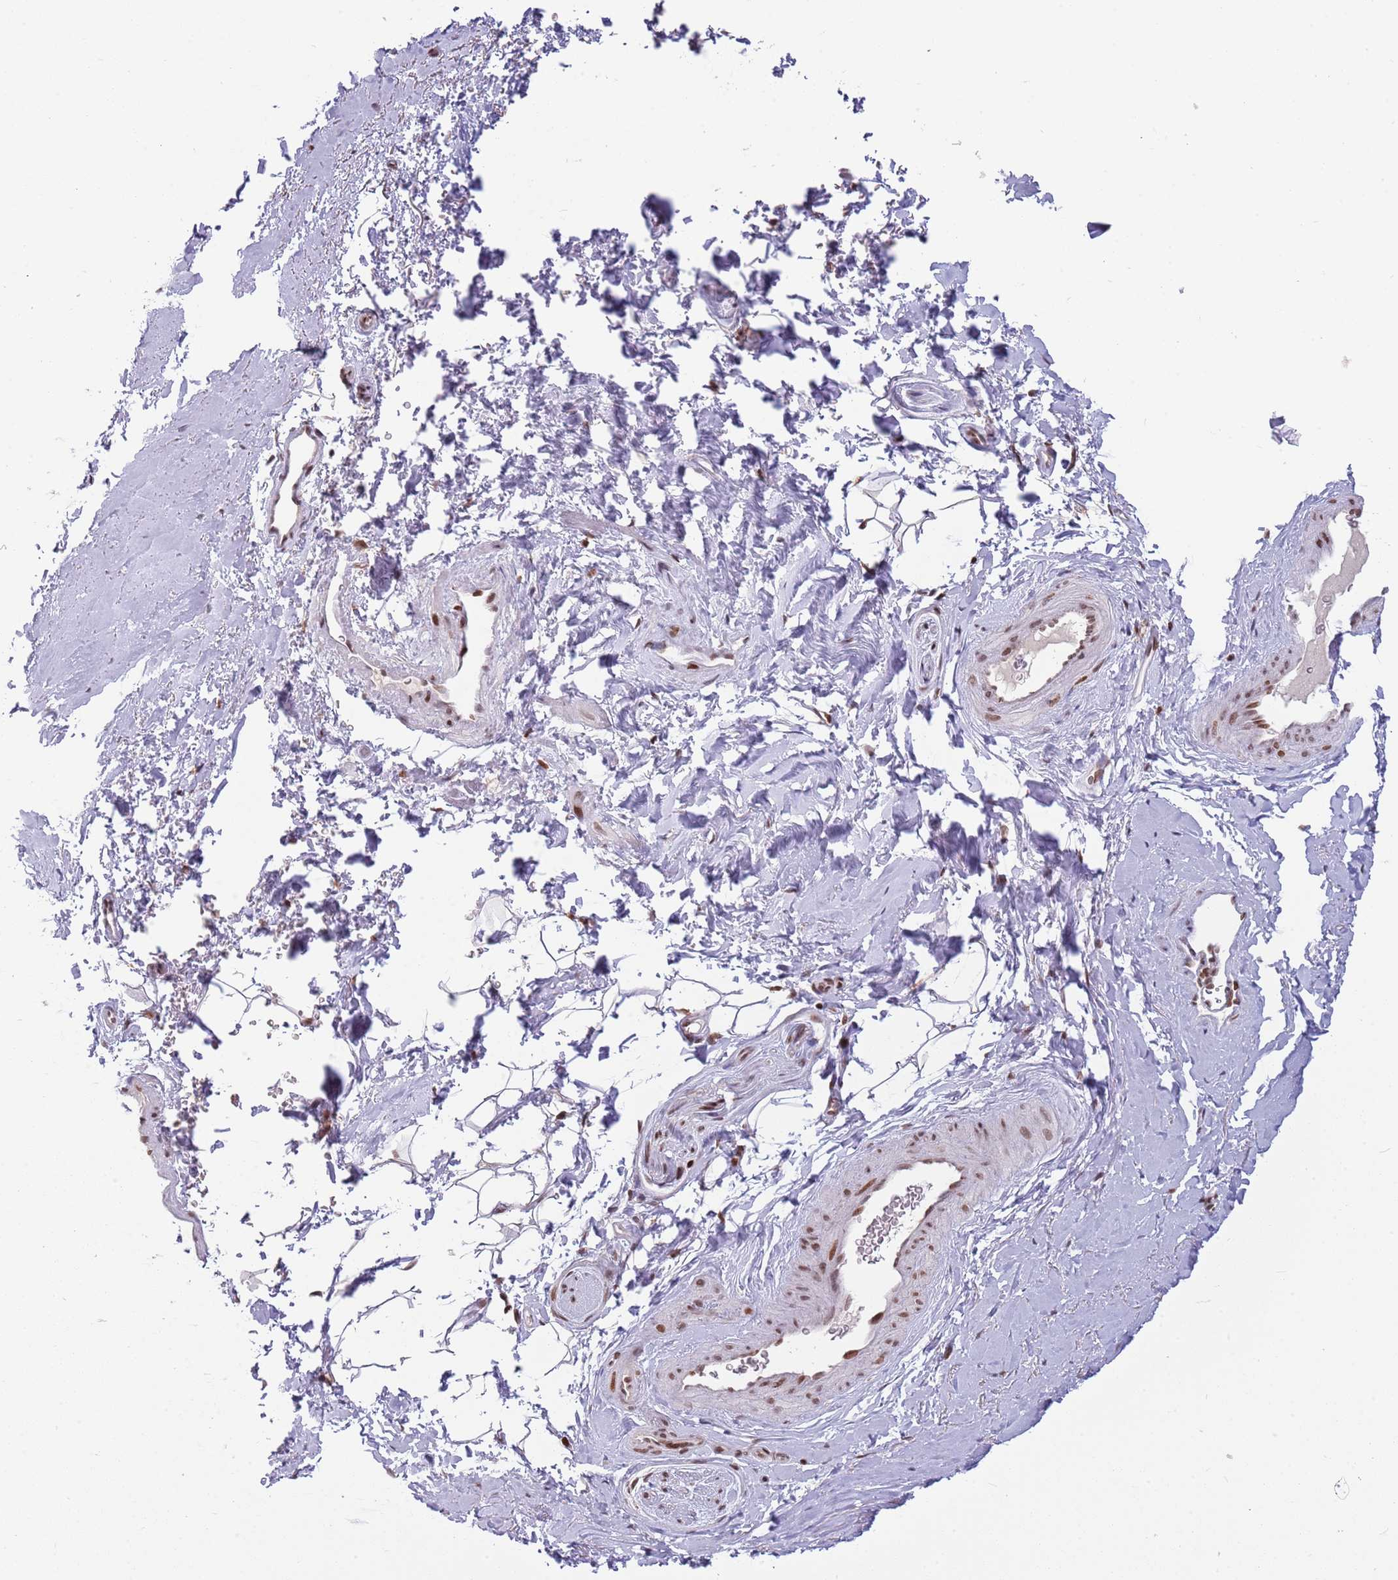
{"staining": {"intensity": "moderate", "quantity": "25%-75%", "location": "nuclear"}, "tissue": "smooth muscle", "cell_type": "Smooth muscle cells", "image_type": "normal", "snomed": [{"axis": "morphology", "description": "Normal tissue, NOS"}, {"axis": "topography", "description": "Smooth muscle"}, {"axis": "topography", "description": "Peripheral nerve tissue"}], "caption": "Immunohistochemistry photomicrograph of unremarkable smooth muscle: human smooth muscle stained using IHC exhibits medium levels of moderate protein expression localized specifically in the nuclear of smooth muscle cells, appearing as a nuclear brown color.", "gene": "SH3RF3", "patient": {"sex": "male", "age": 69}}